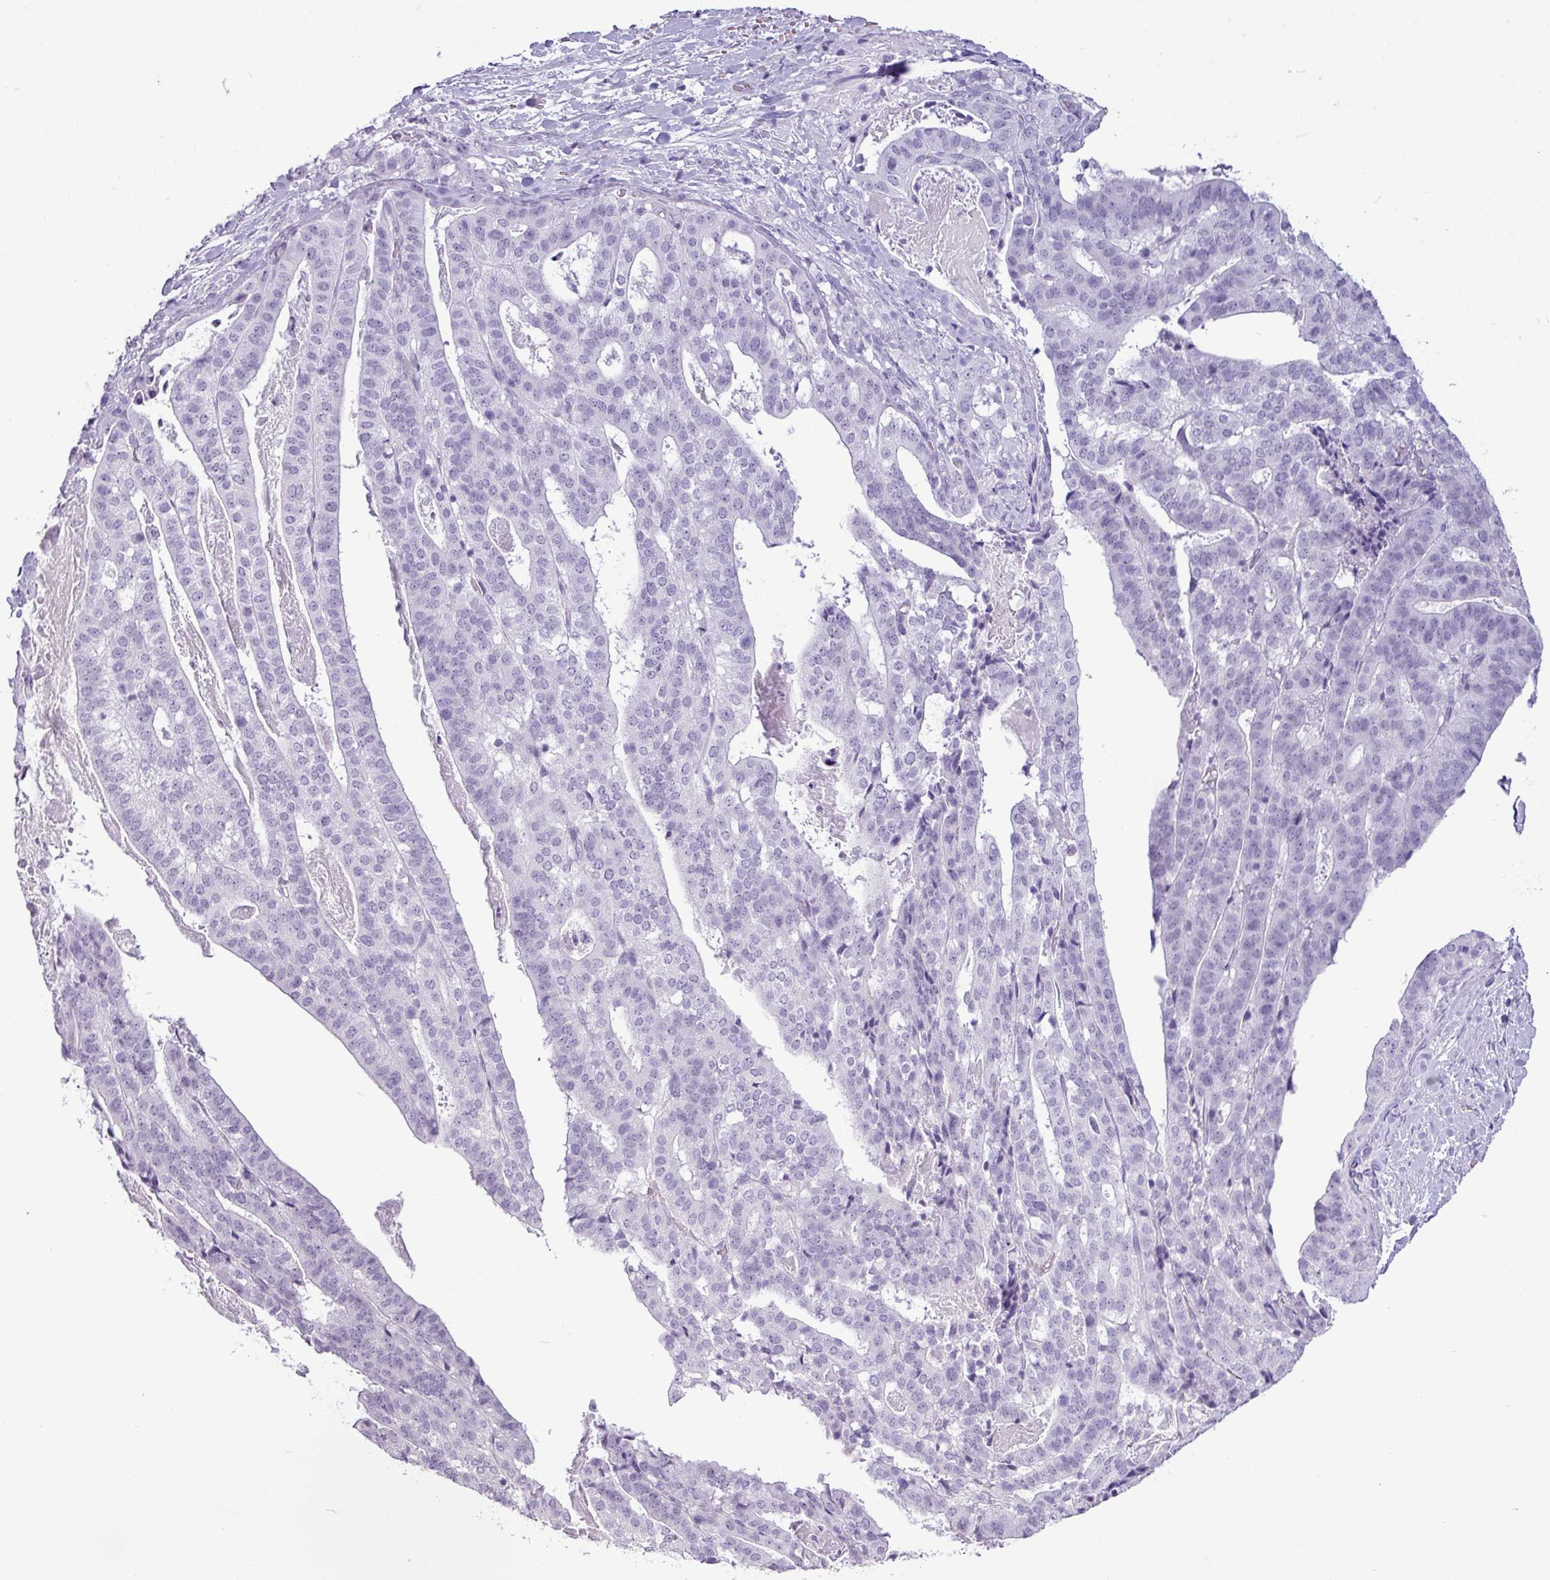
{"staining": {"intensity": "negative", "quantity": "none", "location": "none"}, "tissue": "stomach cancer", "cell_type": "Tumor cells", "image_type": "cancer", "snomed": [{"axis": "morphology", "description": "Adenocarcinoma, NOS"}, {"axis": "topography", "description": "Stomach"}], "caption": "Protein analysis of stomach adenocarcinoma displays no significant positivity in tumor cells.", "gene": "AMY2A", "patient": {"sex": "male", "age": 48}}